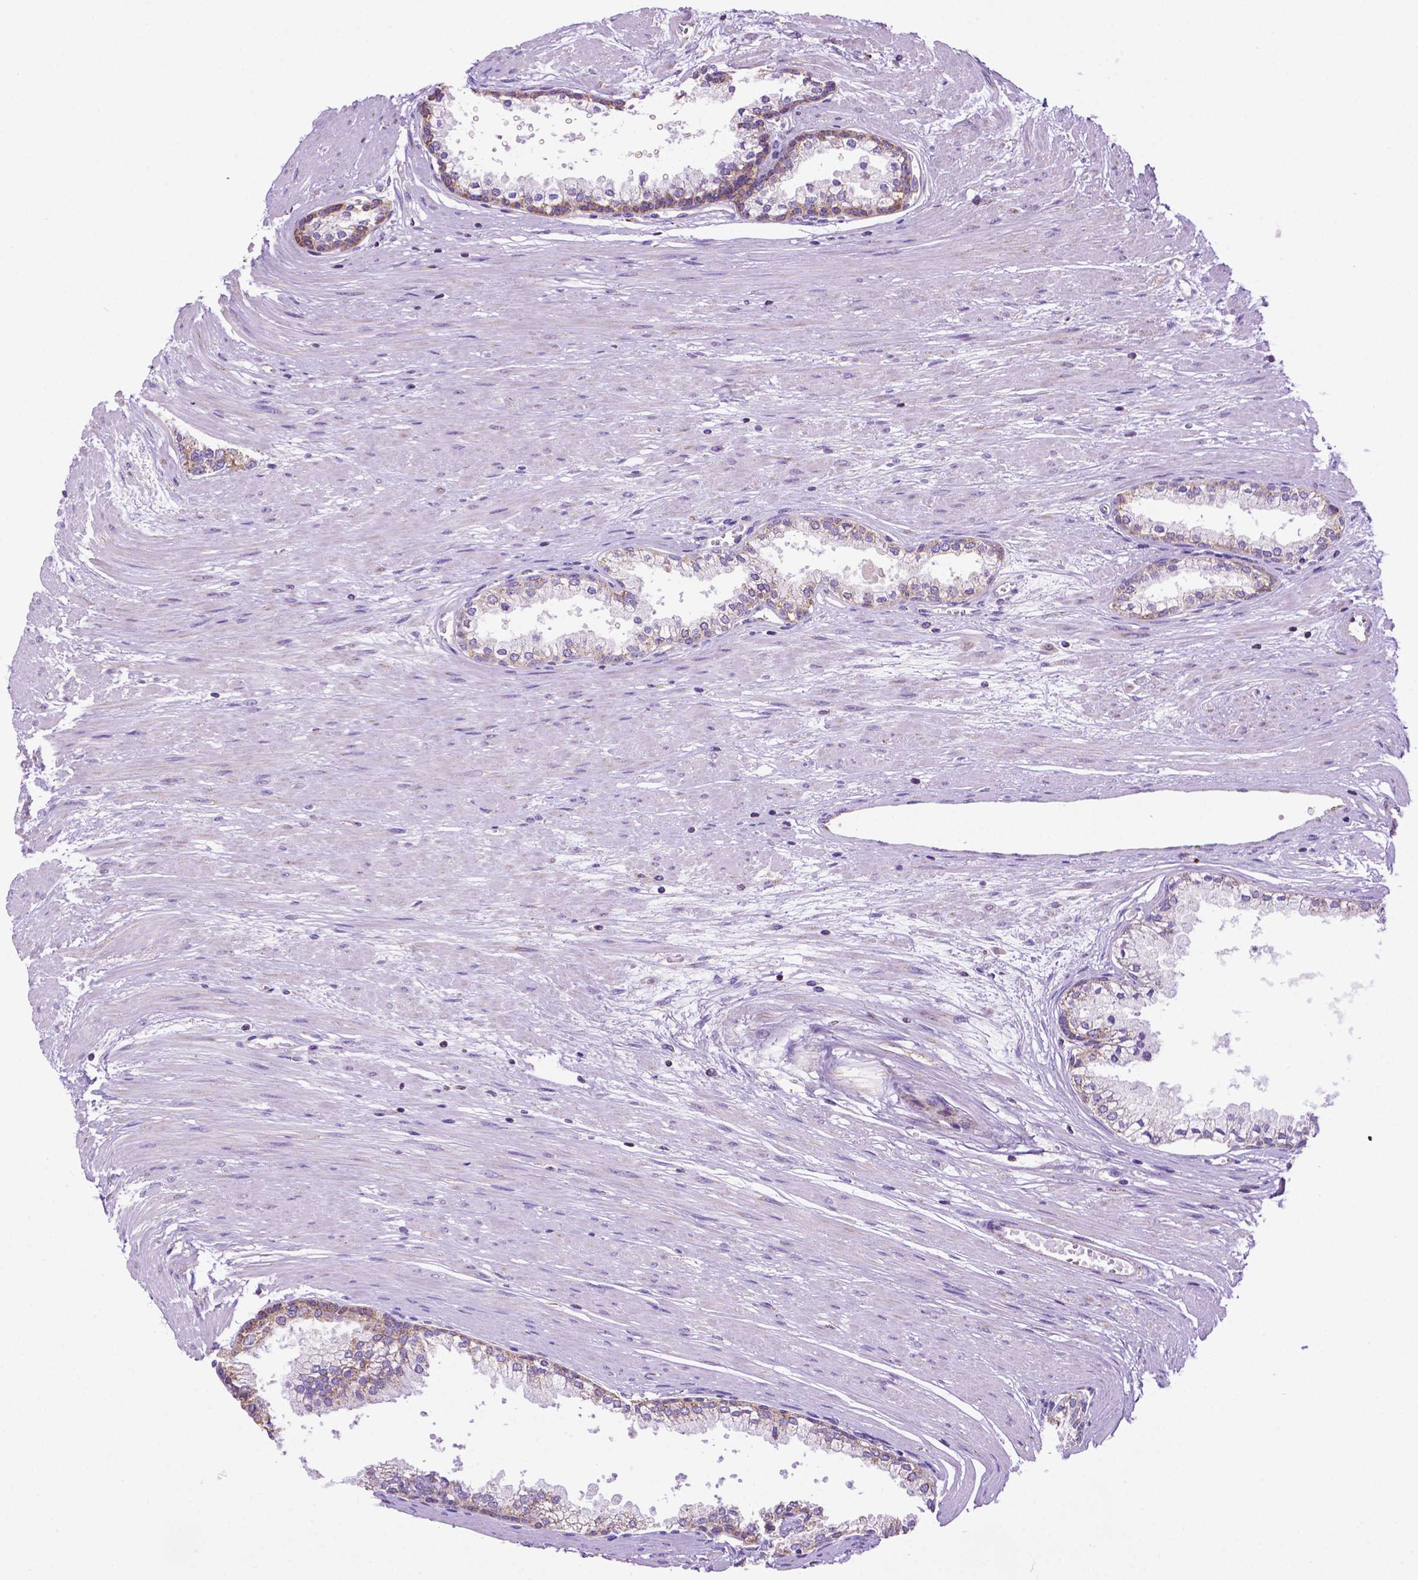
{"staining": {"intensity": "weak", "quantity": "25%-75%", "location": "cytoplasmic/membranous"}, "tissue": "prostate cancer", "cell_type": "Tumor cells", "image_type": "cancer", "snomed": [{"axis": "morphology", "description": "Adenocarcinoma, Medium grade"}, {"axis": "topography", "description": "Prostate"}], "caption": "Prostate adenocarcinoma (medium-grade) stained with a protein marker exhibits weak staining in tumor cells.", "gene": "PHYHIP", "patient": {"sex": "male", "age": 57}}